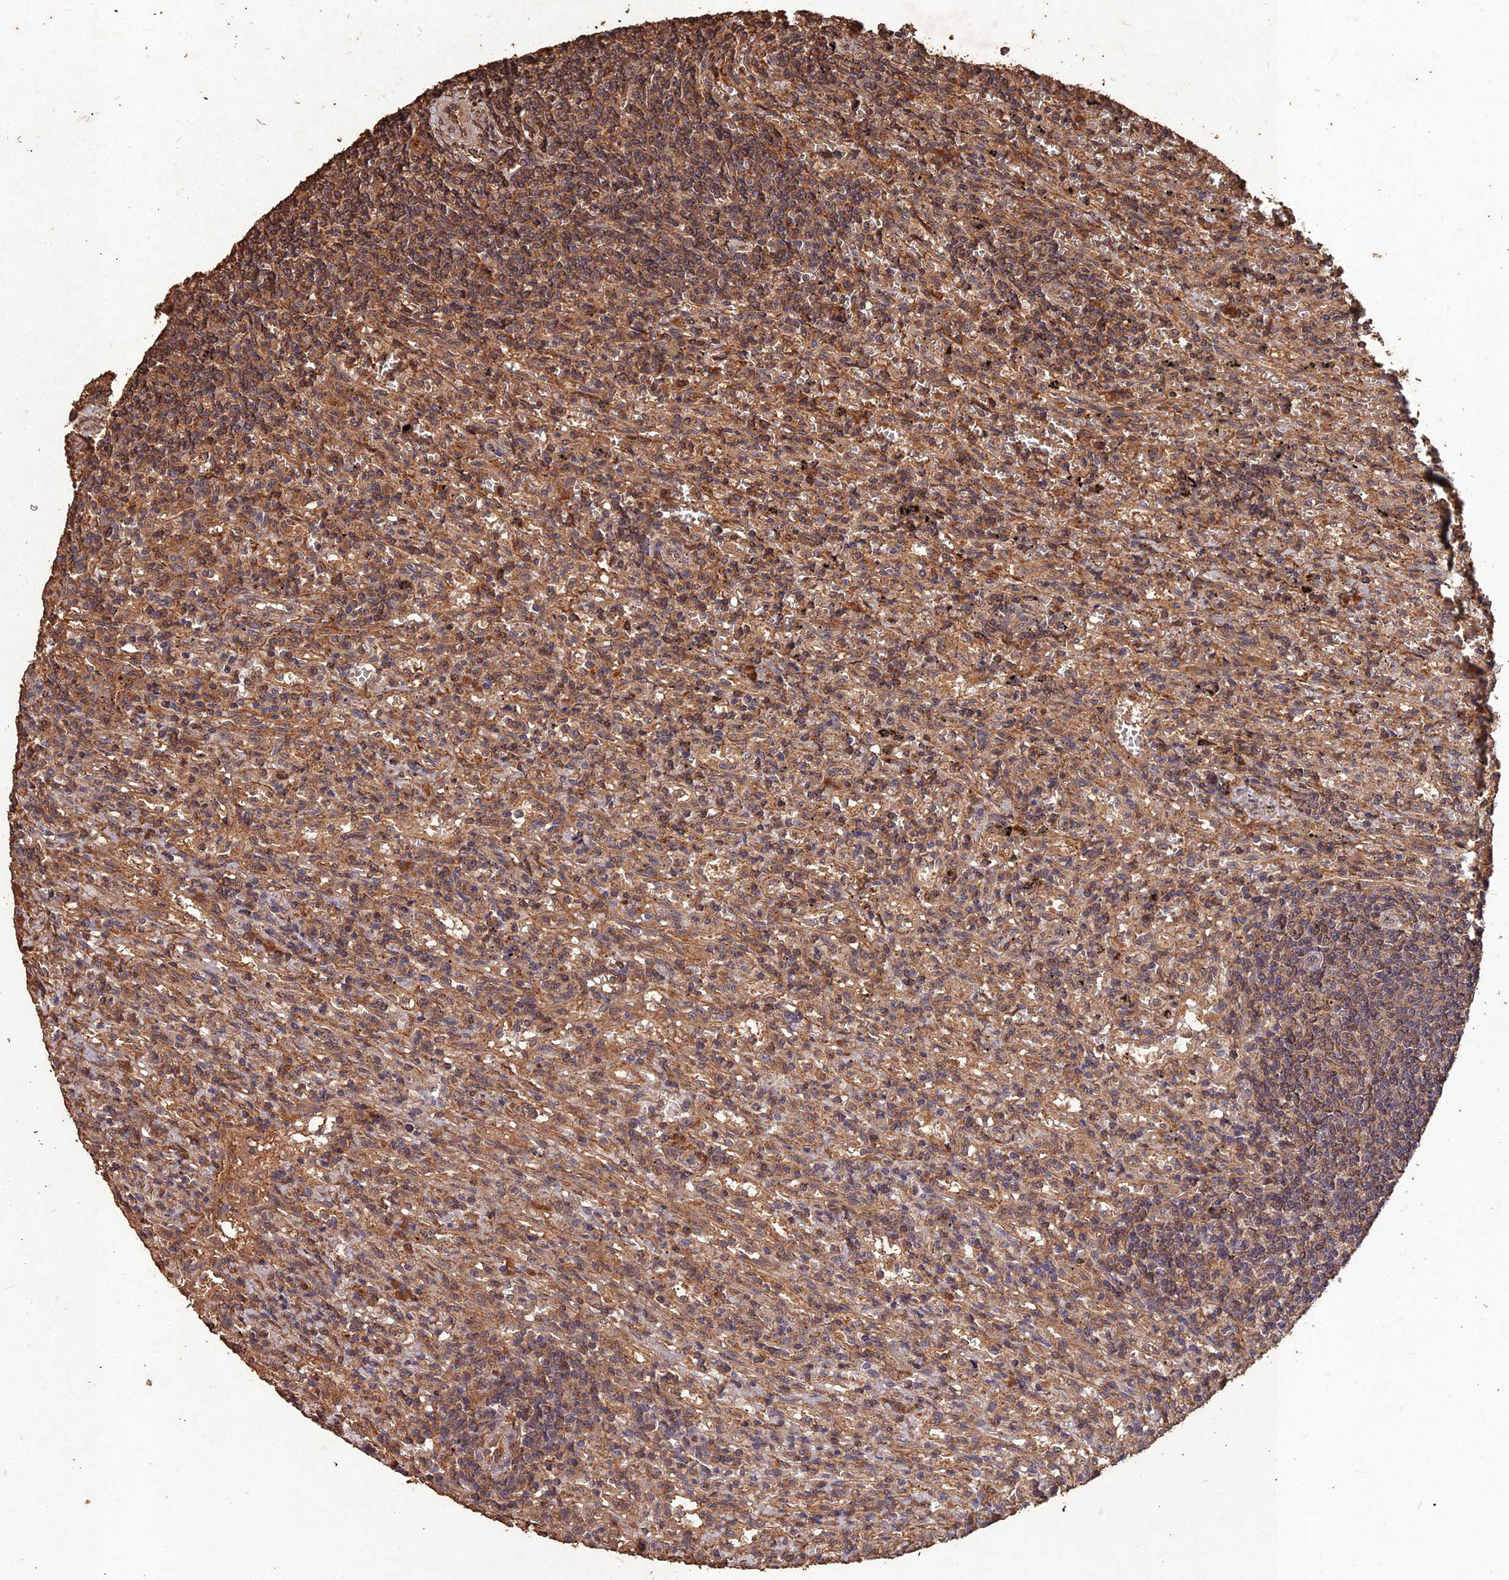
{"staining": {"intensity": "moderate", "quantity": "25%-75%", "location": "cytoplasmic/membranous"}, "tissue": "lymphoma", "cell_type": "Tumor cells", "image_type": "cancer", "snomed": [{"axis": "morphology", "description": "Malignant lymphoma, non-Hodgkin's type, Low grade"}, {"axis": "topography", "description": "Spleen"}], "caption": "Malignant lymphoma, non-Hodgkin's type (low-grade) tissue reveals moderate cytoplasmic/membranous staining in about 25%-75% of tumor cells The staining was performed using DAB (3,3'-diaminobenzidine) to visualize the protein expression in brown, while the nuclei were stained in blue with hematoxylin (Magnification: 20x).", "gene": "SYMPK", "patient": {"sex": "male", "age": 76}}